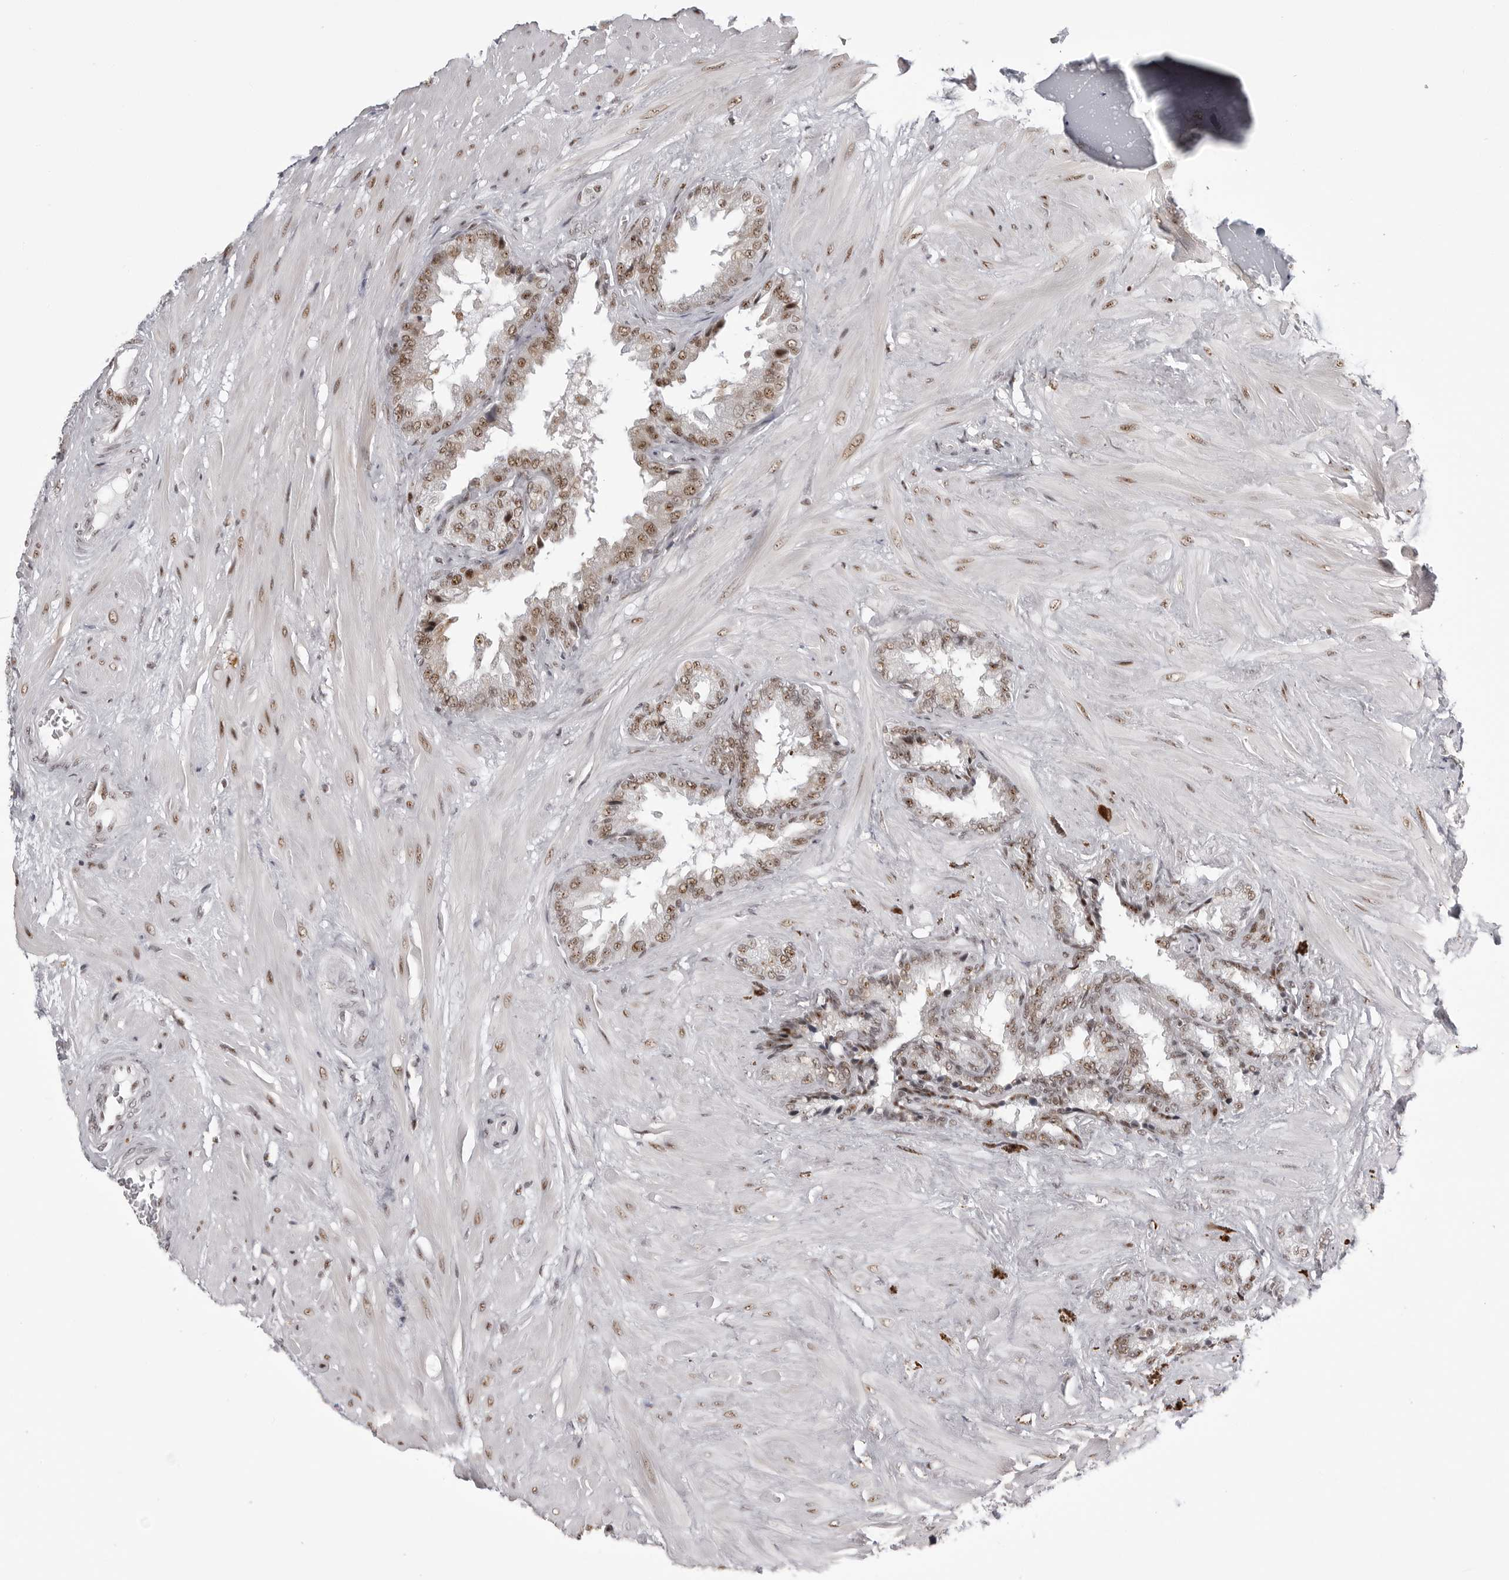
{"staining": {"intensity": "moderate", "quantity": ">75%", "location": "nuclear"}, "tissue": "seminal vesicle", "cell_type": "Glandular cells", "image_type": "normal", "snomed": [{"axis": "morphology", "description": "Normal tissue, NOS"}, {"axis": "topography", "description": "Seminal veicle"}], "caption": "This is a histology image of IHC staining of benign seminal vesicle, which shows moderate expression in the nuclear of glandular cells.", "gene": "WRAP53", "patient": {"sex": "male", "age": 46}}